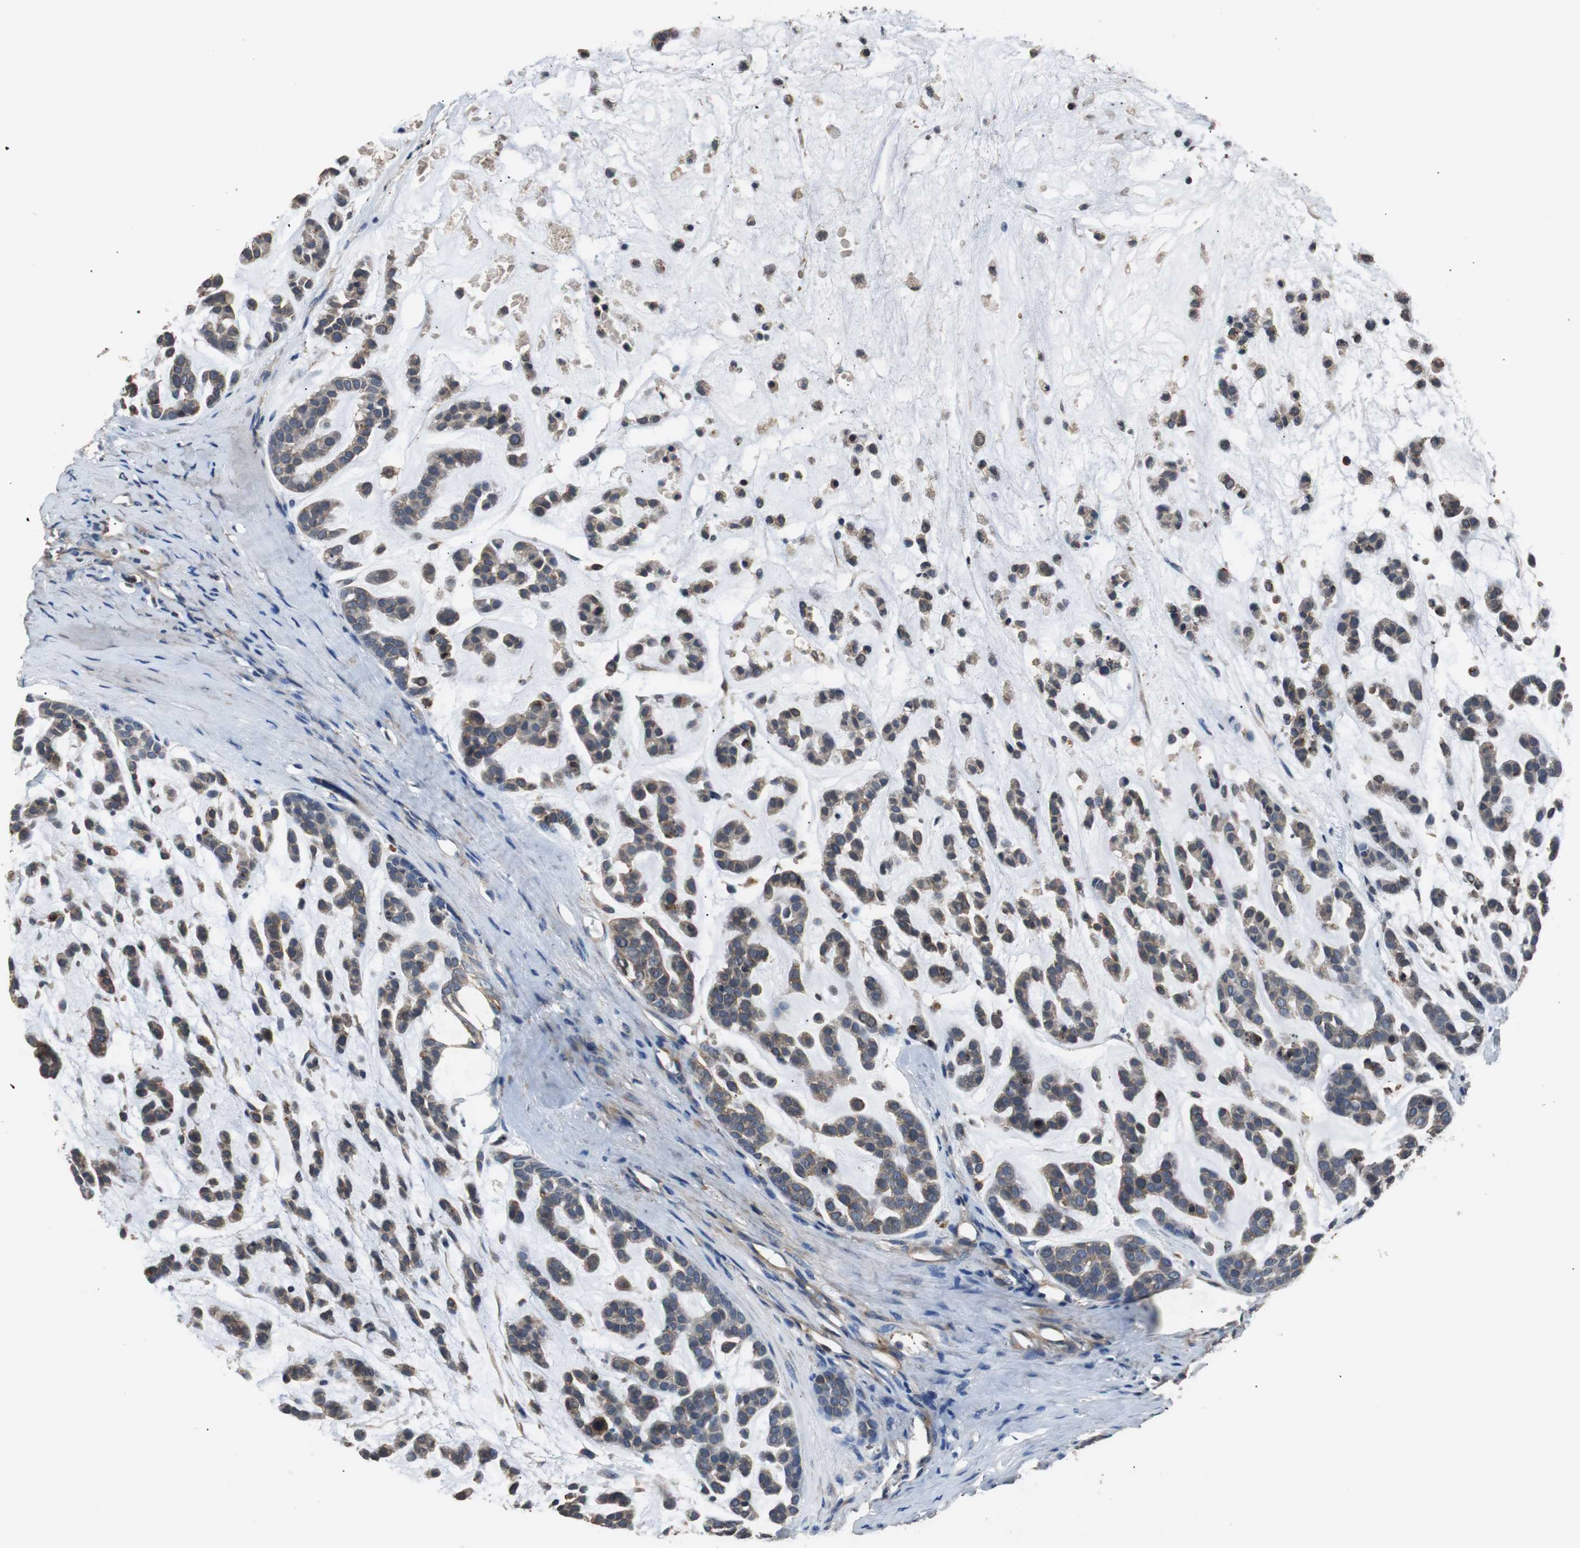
{"staining": {"intensity": "moderate", "quantity": "25%-75%", "location": "cytoplasmic/membranous"}, "tissue": "head and neck cancer", "cell_type": "Tumor cells", "image_type": "cancer", "snomed": [{"axis": "morphology", "description": "Adenocarcinoma, NOS"}, {"axis": "morphology", "description": "Adenoma, NOS"}, {"axis": "topography", "description": "Head-Neck"}], "caption": "Human adenoma (head and neck) stained for a protein (brown) exhibits moderate cytoplasmic/membranous positive positivity in about 25%-75% of tumor cells.", "gene": "PITRM1", "patient": {"sex": "female", "age": 55}}